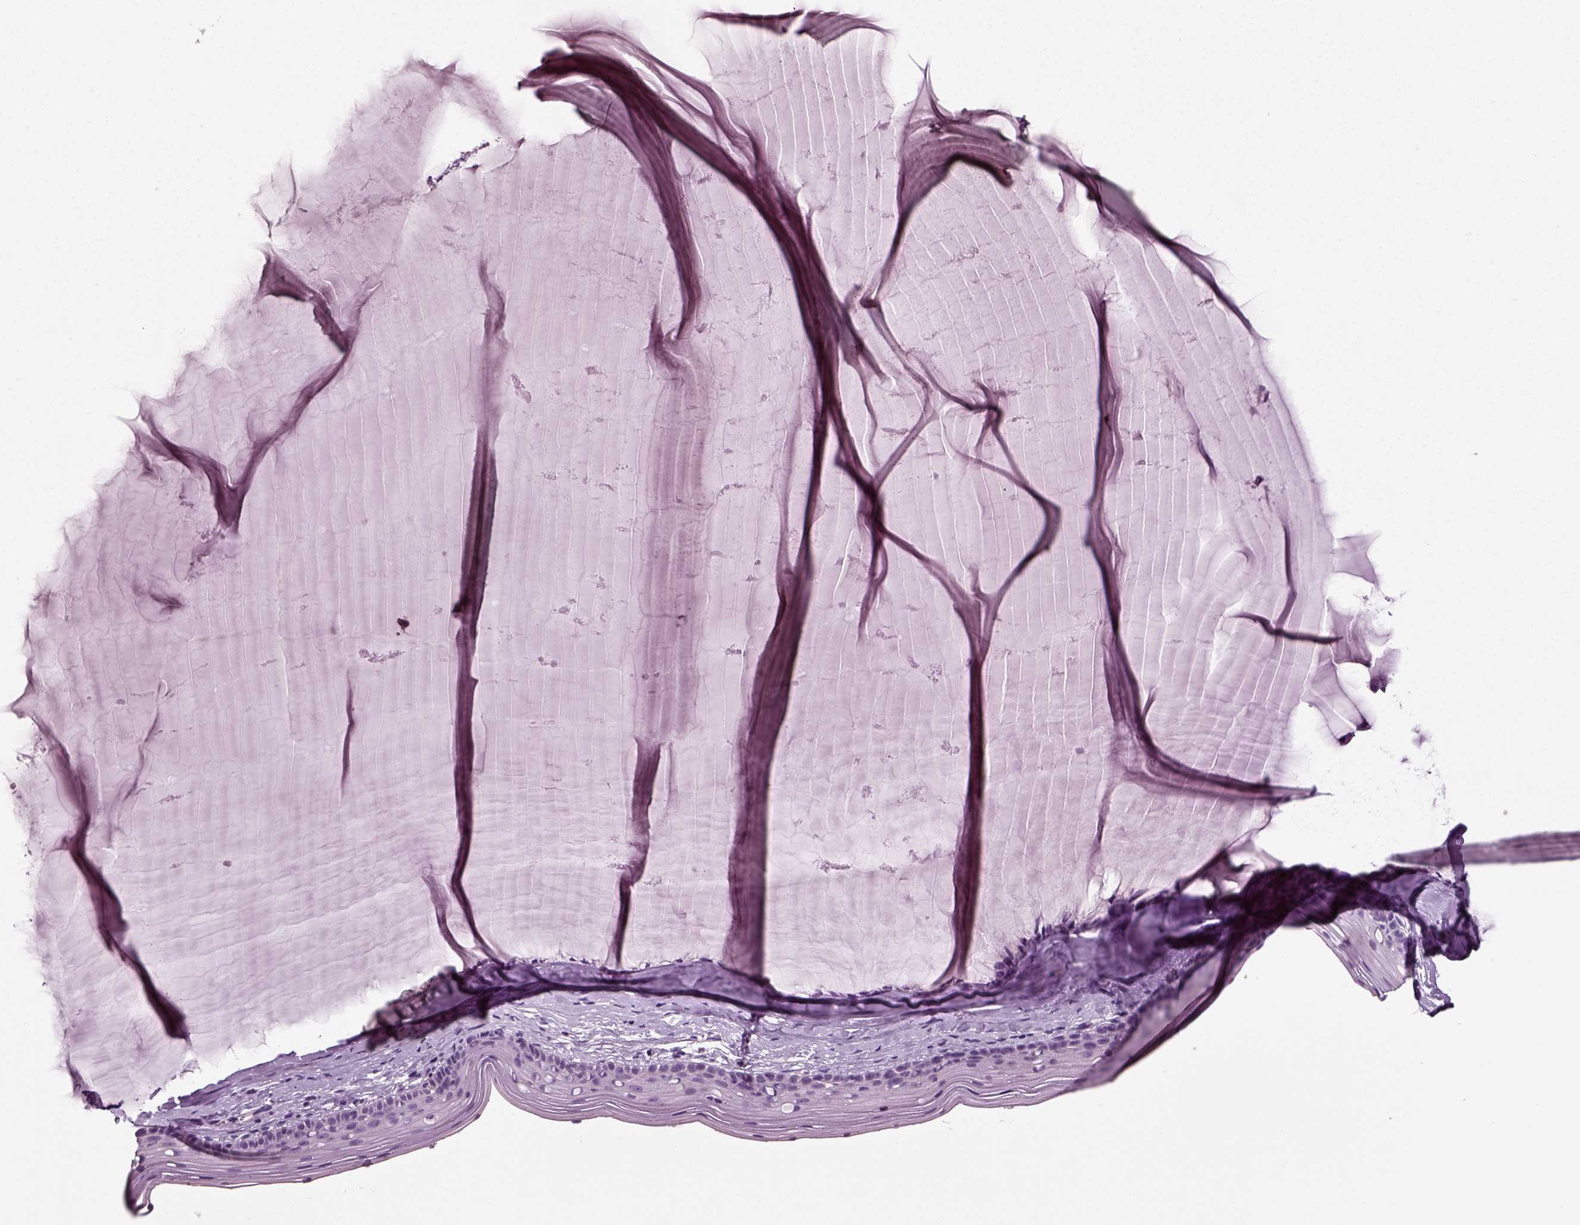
{"staining": {"intensity": "negative", "quantity": "none", "location": "none"}, "tissue": "cervix", "cell_type": "Glandular cells", "image_type": "normal", "snomed": [{"axis": "morphology", "description": "Normal tissue, NOS"}, {"axis": "topography", "description": "Cervix"}], "caption": "An immunohistochemistry (IHC) photomicrograph of unremarkable cervix is shown. There is no staining in glandular cells of cervix. Nuclei are stained in blue.", "gene": "DEFB118", "patient": {"sex": "female", "age": 40}}